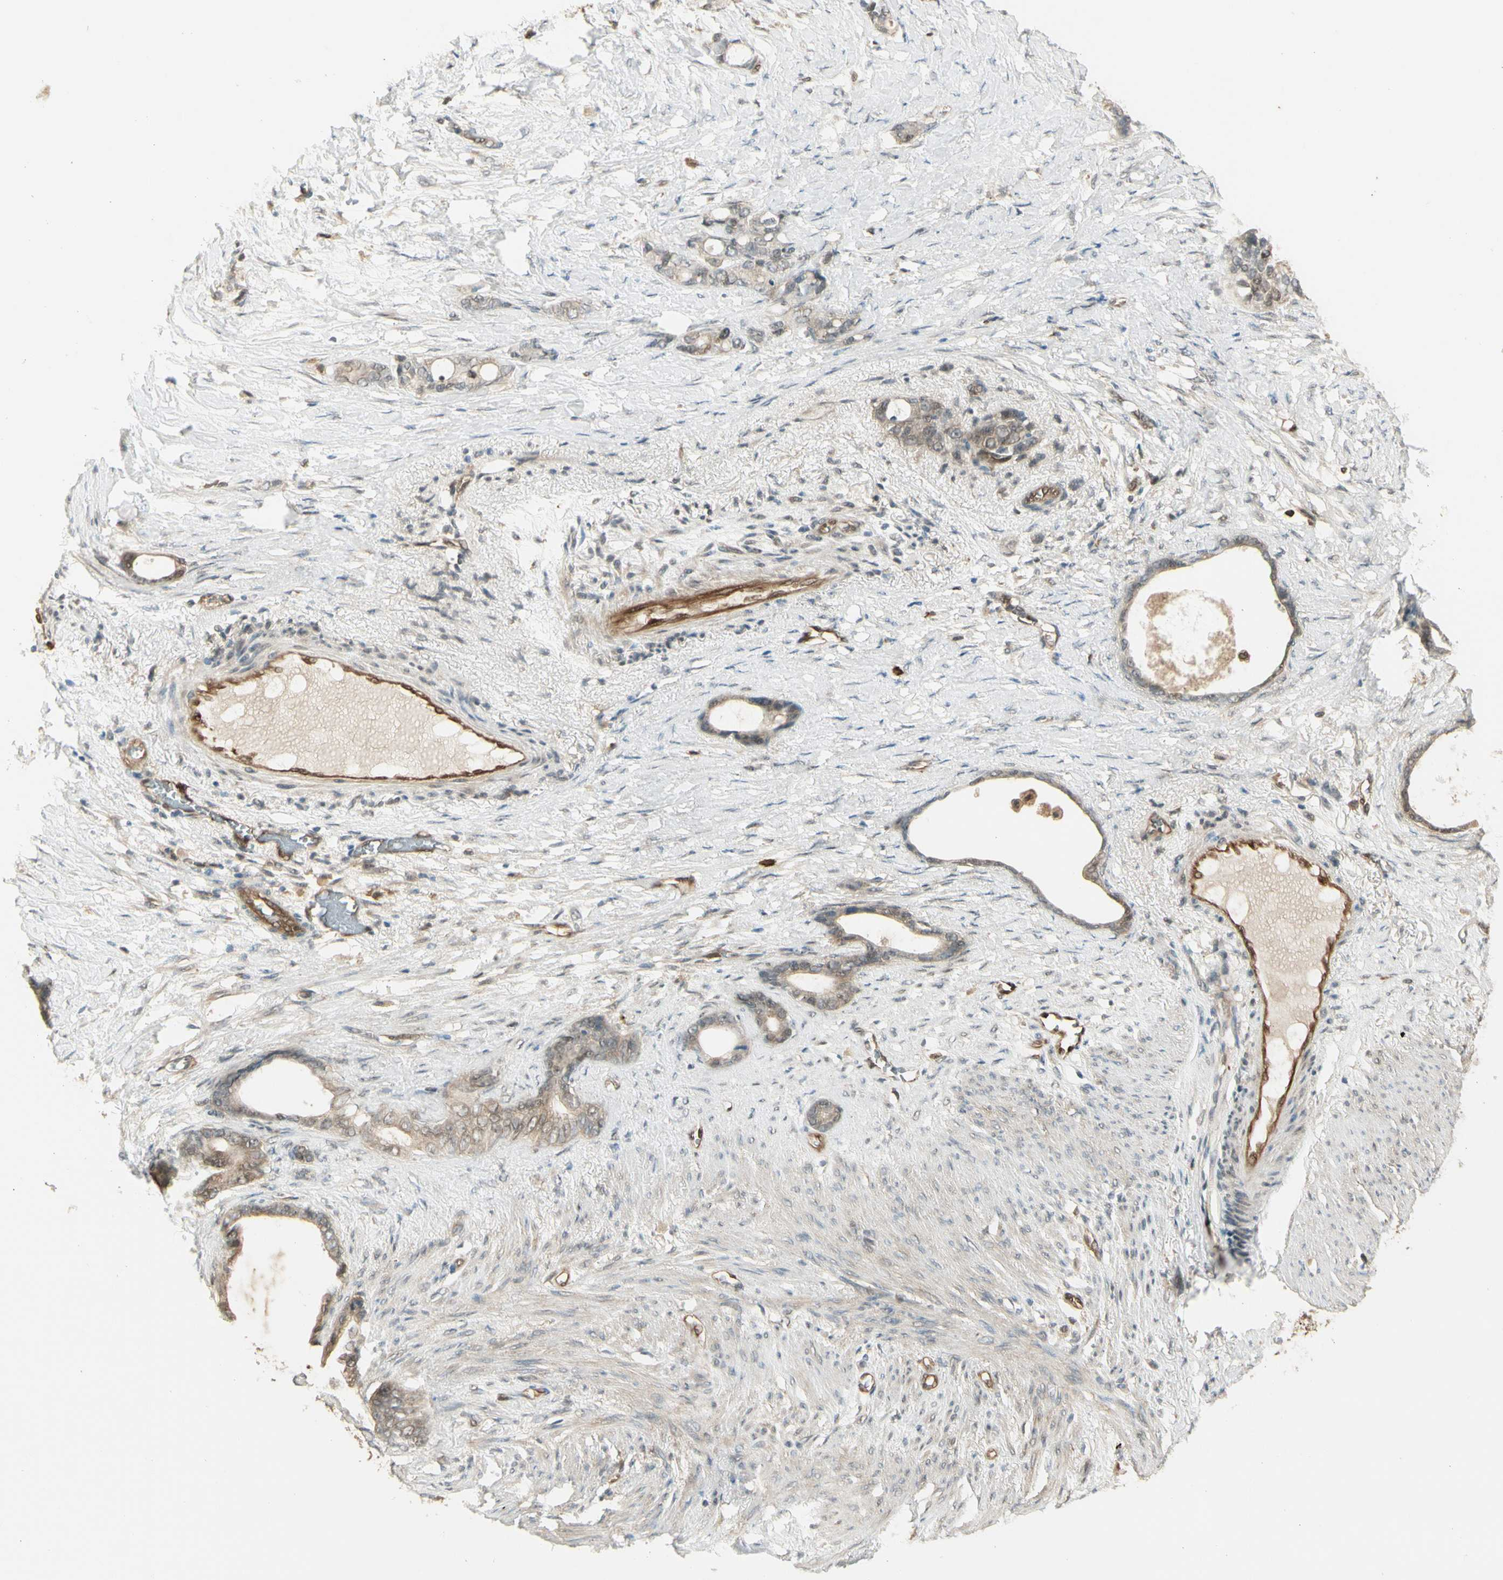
{"staining": {"intensity": "moderate", "quantity": ">75%", "location": "cytoplasmic/membranous"}, "tissue": "stomach cancer", "cell_type": "Tumor cells", "image_type": "cancer", "snomed": [{"axis": "morphology", "description": "Adenocarcinoma, NOS"}, {"axis": "topography", "description": "Stomach"}], "caption": "Brown immunohistochemical staining in stomach adenocarcinoma shows moderate cytoplasmic/membranous staining in approximately >75% of tumor cells.", "gene": "SERPINB6", "patient": {"sex": "female", "age": 75}}